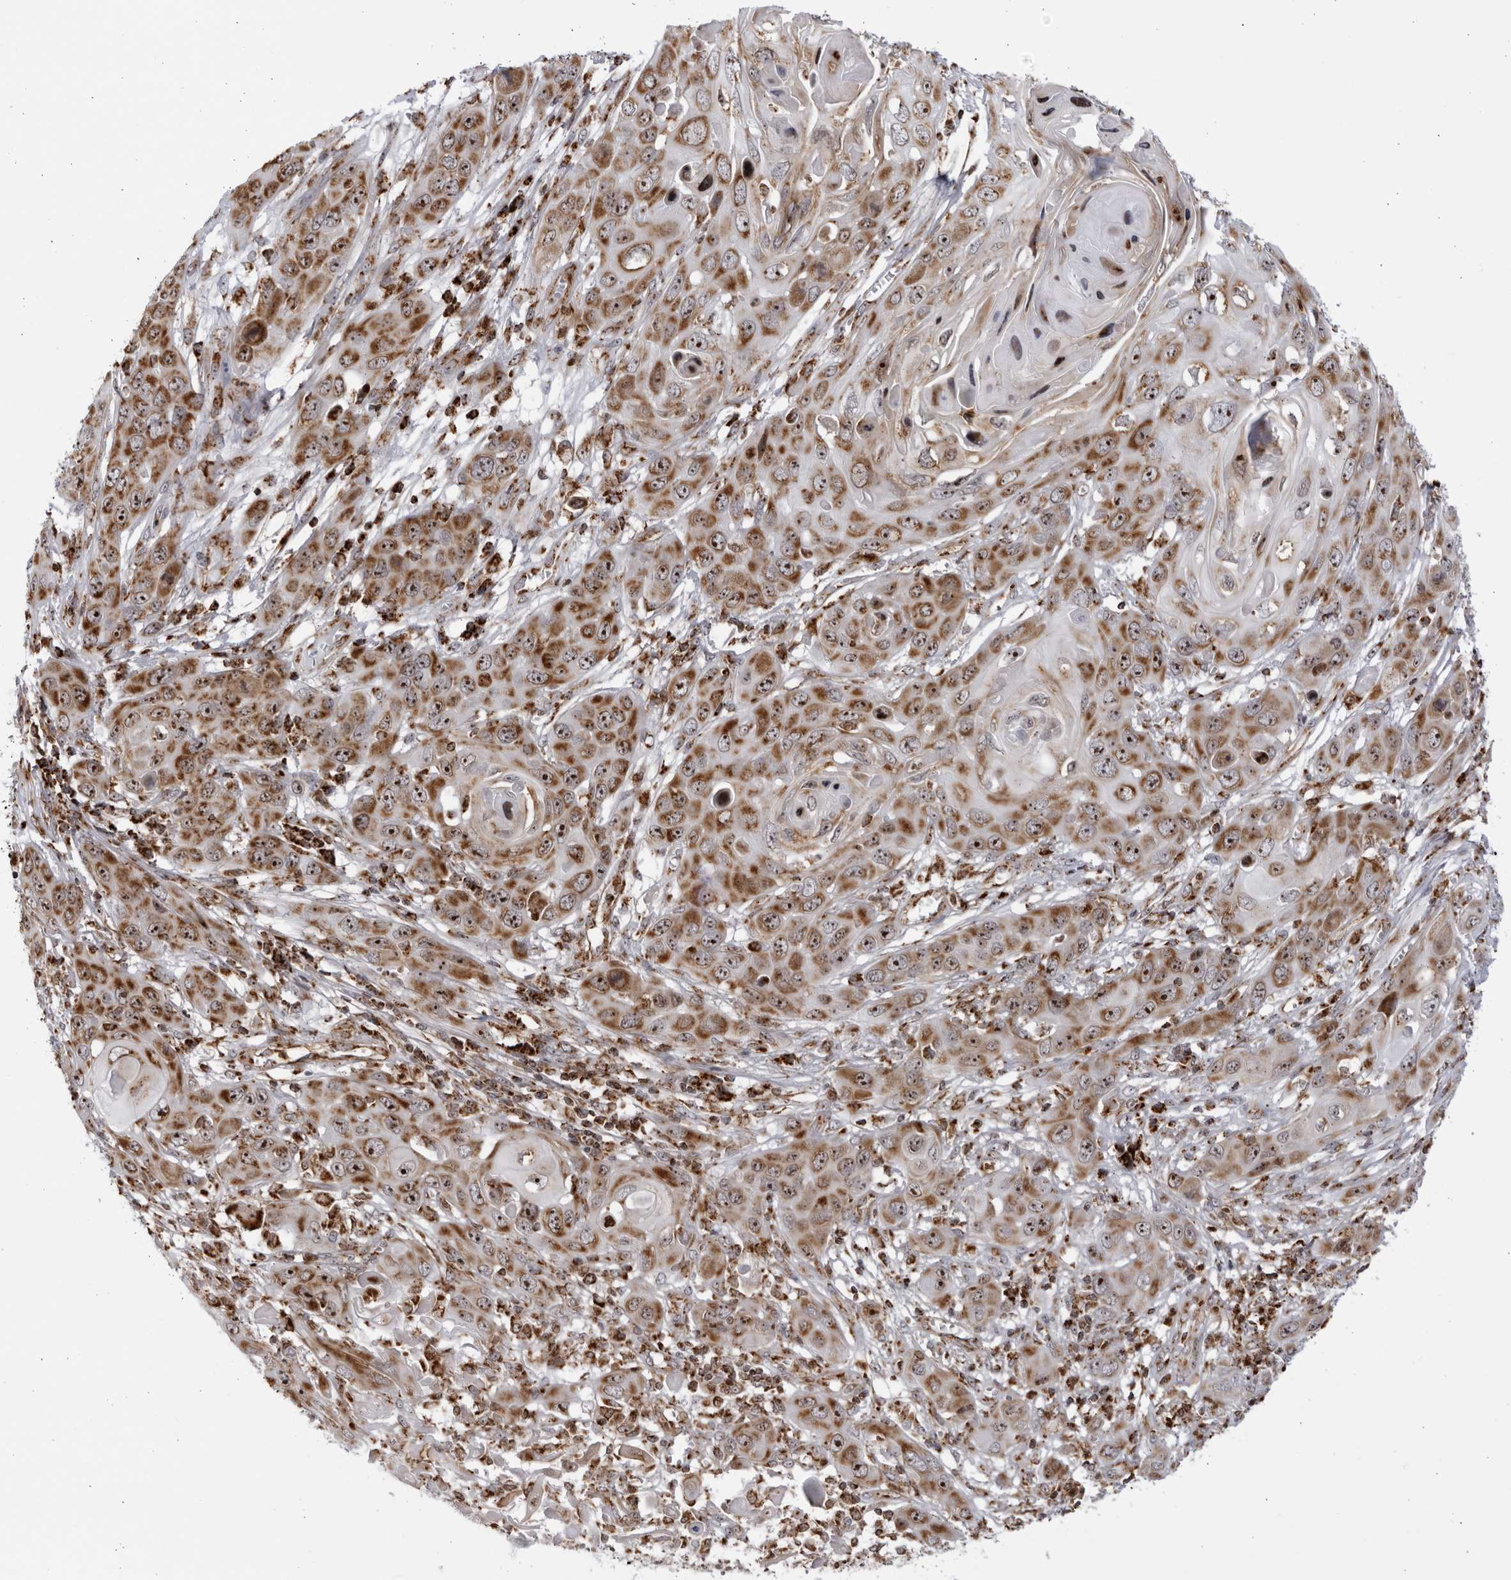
{"staining": {"intensity": "moderate", "quantity": ">75%", "location": "cytoplasmic/membranous,nuclear"}, "tissue": "skin cancer", "cell_type": "Tumor cells", "image_type": "cancer", "snomed": [{"axis": "morphology", "description": "Squamous cell carcinoma, NOS"}, {"axis": "topography", "description": "Skin"}], "caption": "Immunohistochemistry of human squamous cell carcinoma (skin) reveals medium levels of moderate cytoplasmic/membranous and nuclear expression in about >75% of tumor cells.", "gene": "RBM34", "patient": {"sex": "male", "age": 55}}